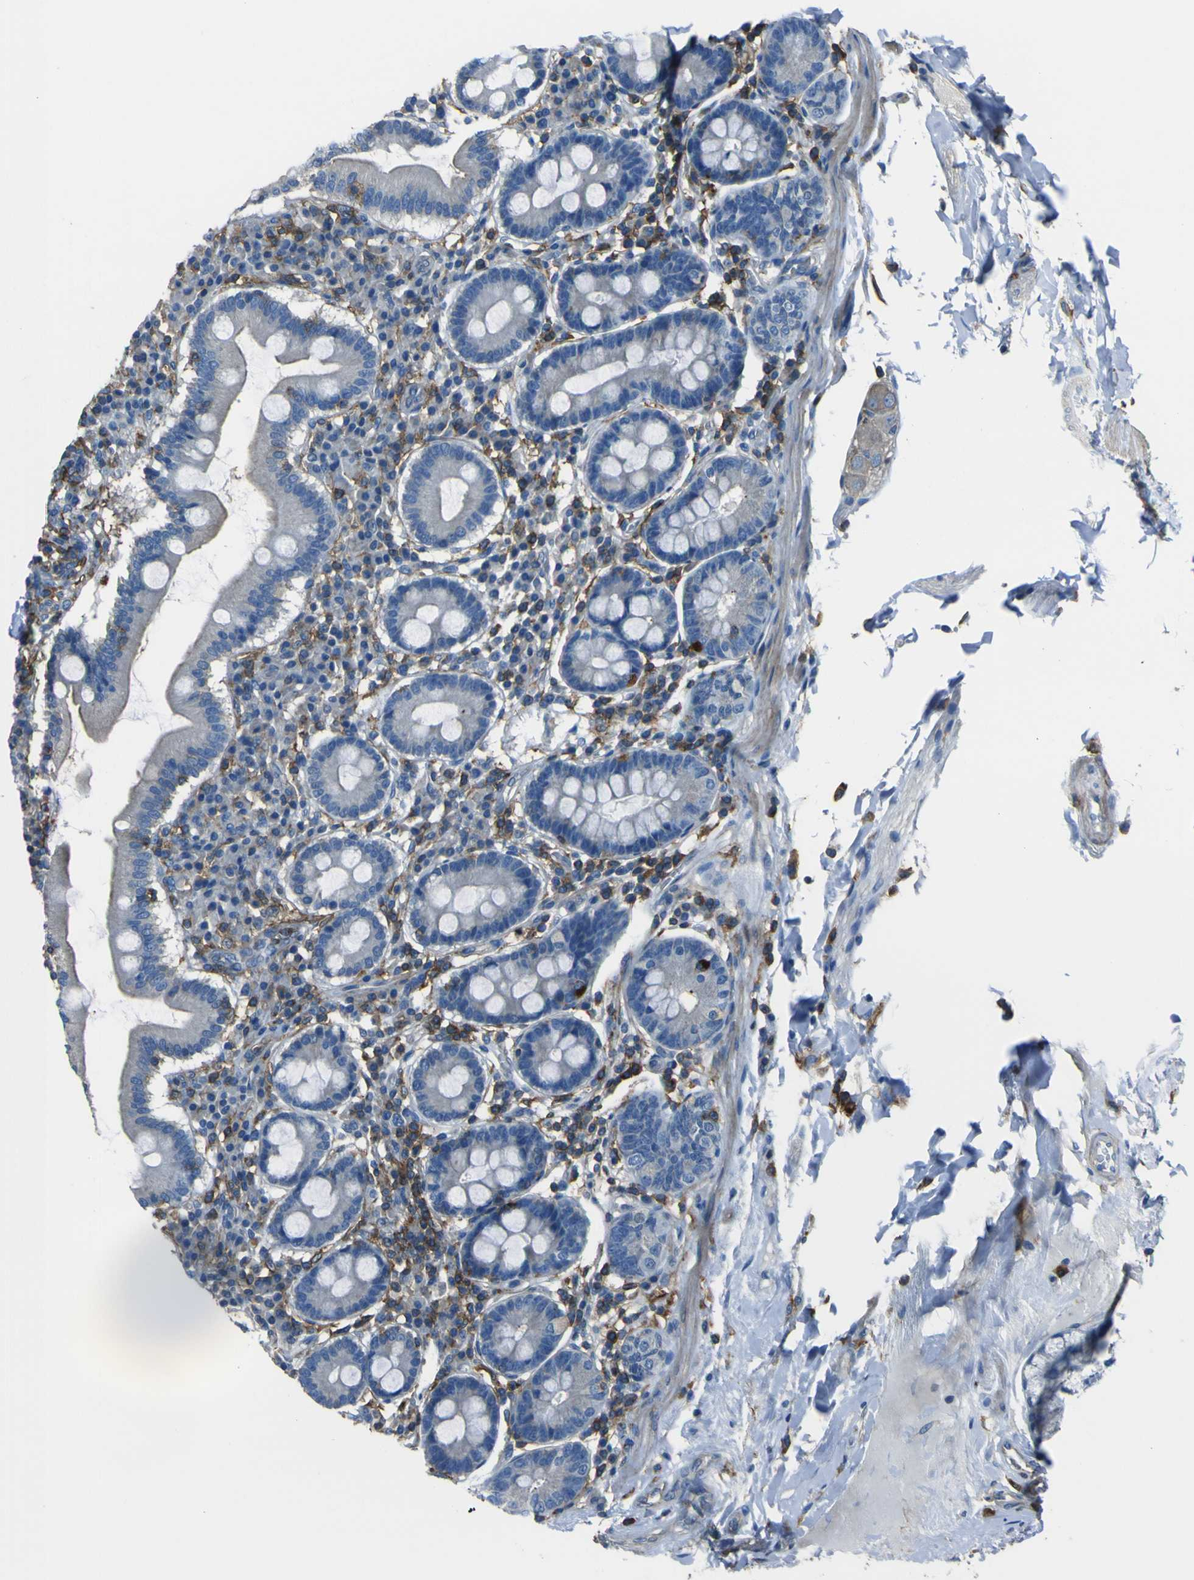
{"staining": {"intensity": "moderate", "quantity": "<25%", "location": "cytoplasmic/membranous"}, "tissue": "duodenum", "cell_type": "Glandular cells", "image_type": "normal", "snomed": [{"axis": "morphology", "description": "Normal tissue, NOS"}, {"axis": "topography", "description": "Duodenum"}], "caption": "Immunohistochemical staining of benign human duodenum exhibits moderate cytoplasmic/membranous protein staining in approximately <25% of glandular cells.", "gene": "LAIR1", "patient": {"sex": "male", "age": 50}}